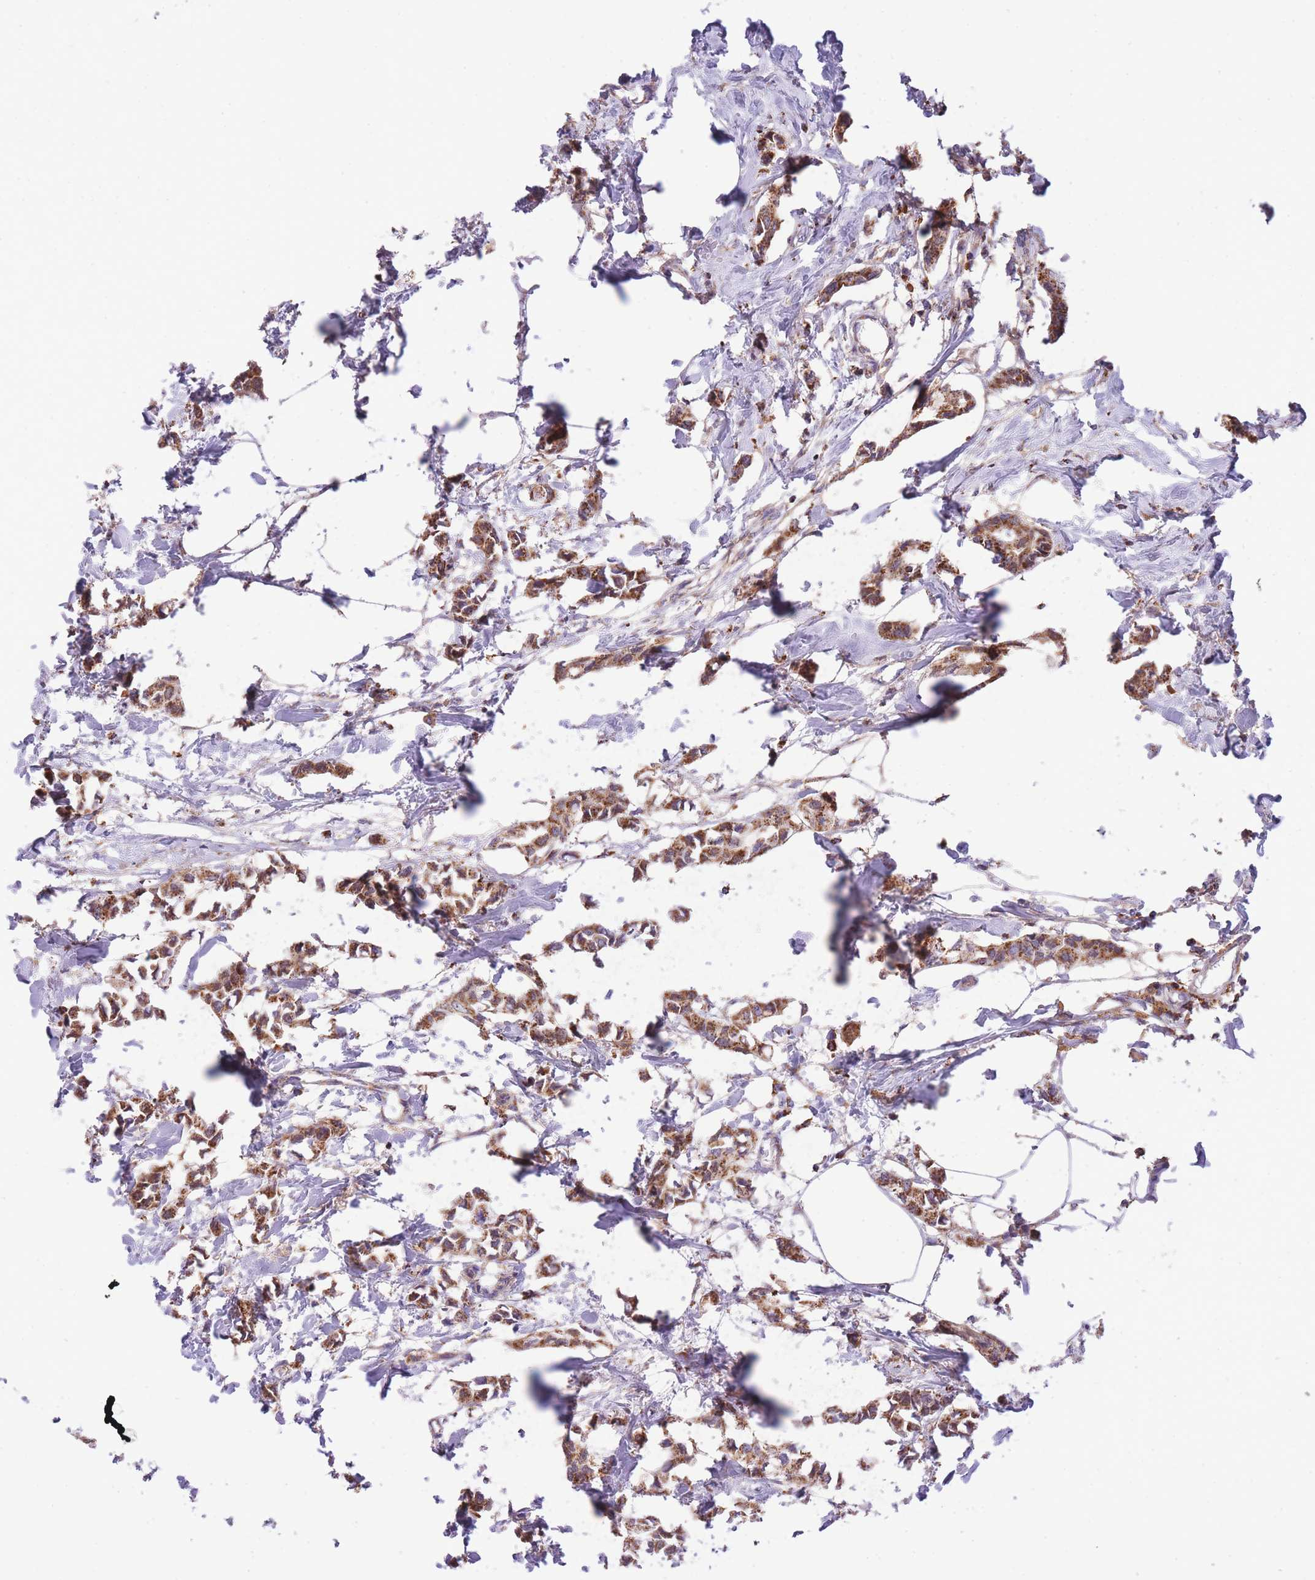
{"staining": {"intensity": "moderate", "quantity": ">75%", "location": "cytoplasmic/membranous"}, "tissue": "breast cancer", "cell_type": "Tumor cells", "image_type": "cancer", "snomed": [{"axis": "morphology", "description": "Duct carcinoma"}, {"axis": "topography", "description": "Breast"}], "caption": "An image of breast intraductal carcinoma stained for a protein shows moderate cytoplasmic/membranous brown staining in tumor cells.", "gene": "ST3GAL3", "patient": {"sex": "female", "age": 73}}